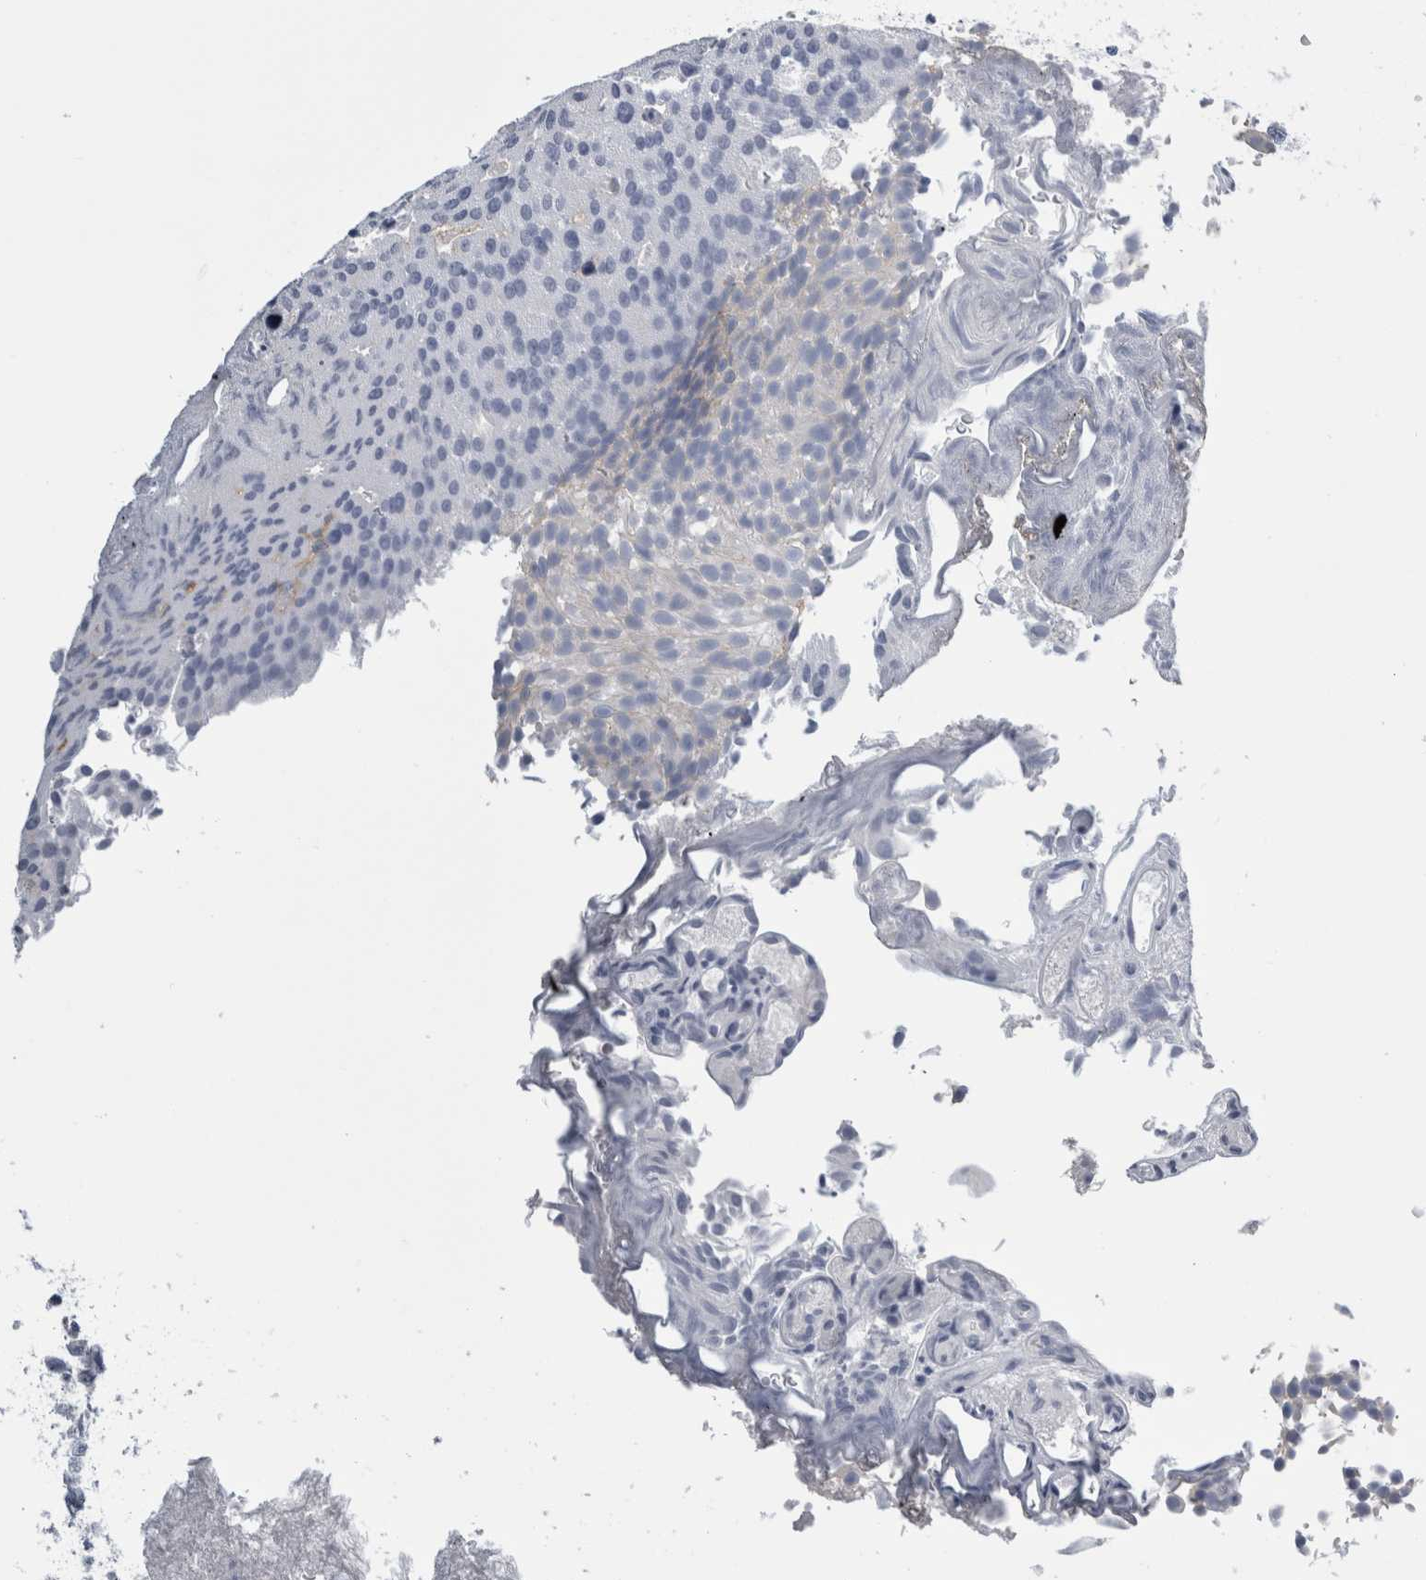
{"staining": {"intensity": "negative", "quantity": "none", "location": "none"}, "tissue": "urothelial cancer", "cell_type": "Tumor cells", "image_type": "cancer", "snomed": [{"axis": "morphology", "description": "Urothelial carcinoma, Low grade"}, {"axis": "topography", "description": "Urinary bladder"}], "caption": "Immunohistochemistry (IHC) of urothelial cancer reveals no expression in tumor cells.", "gene": "ANKFY1", "patient": {"sex": "male", "age": 78}}